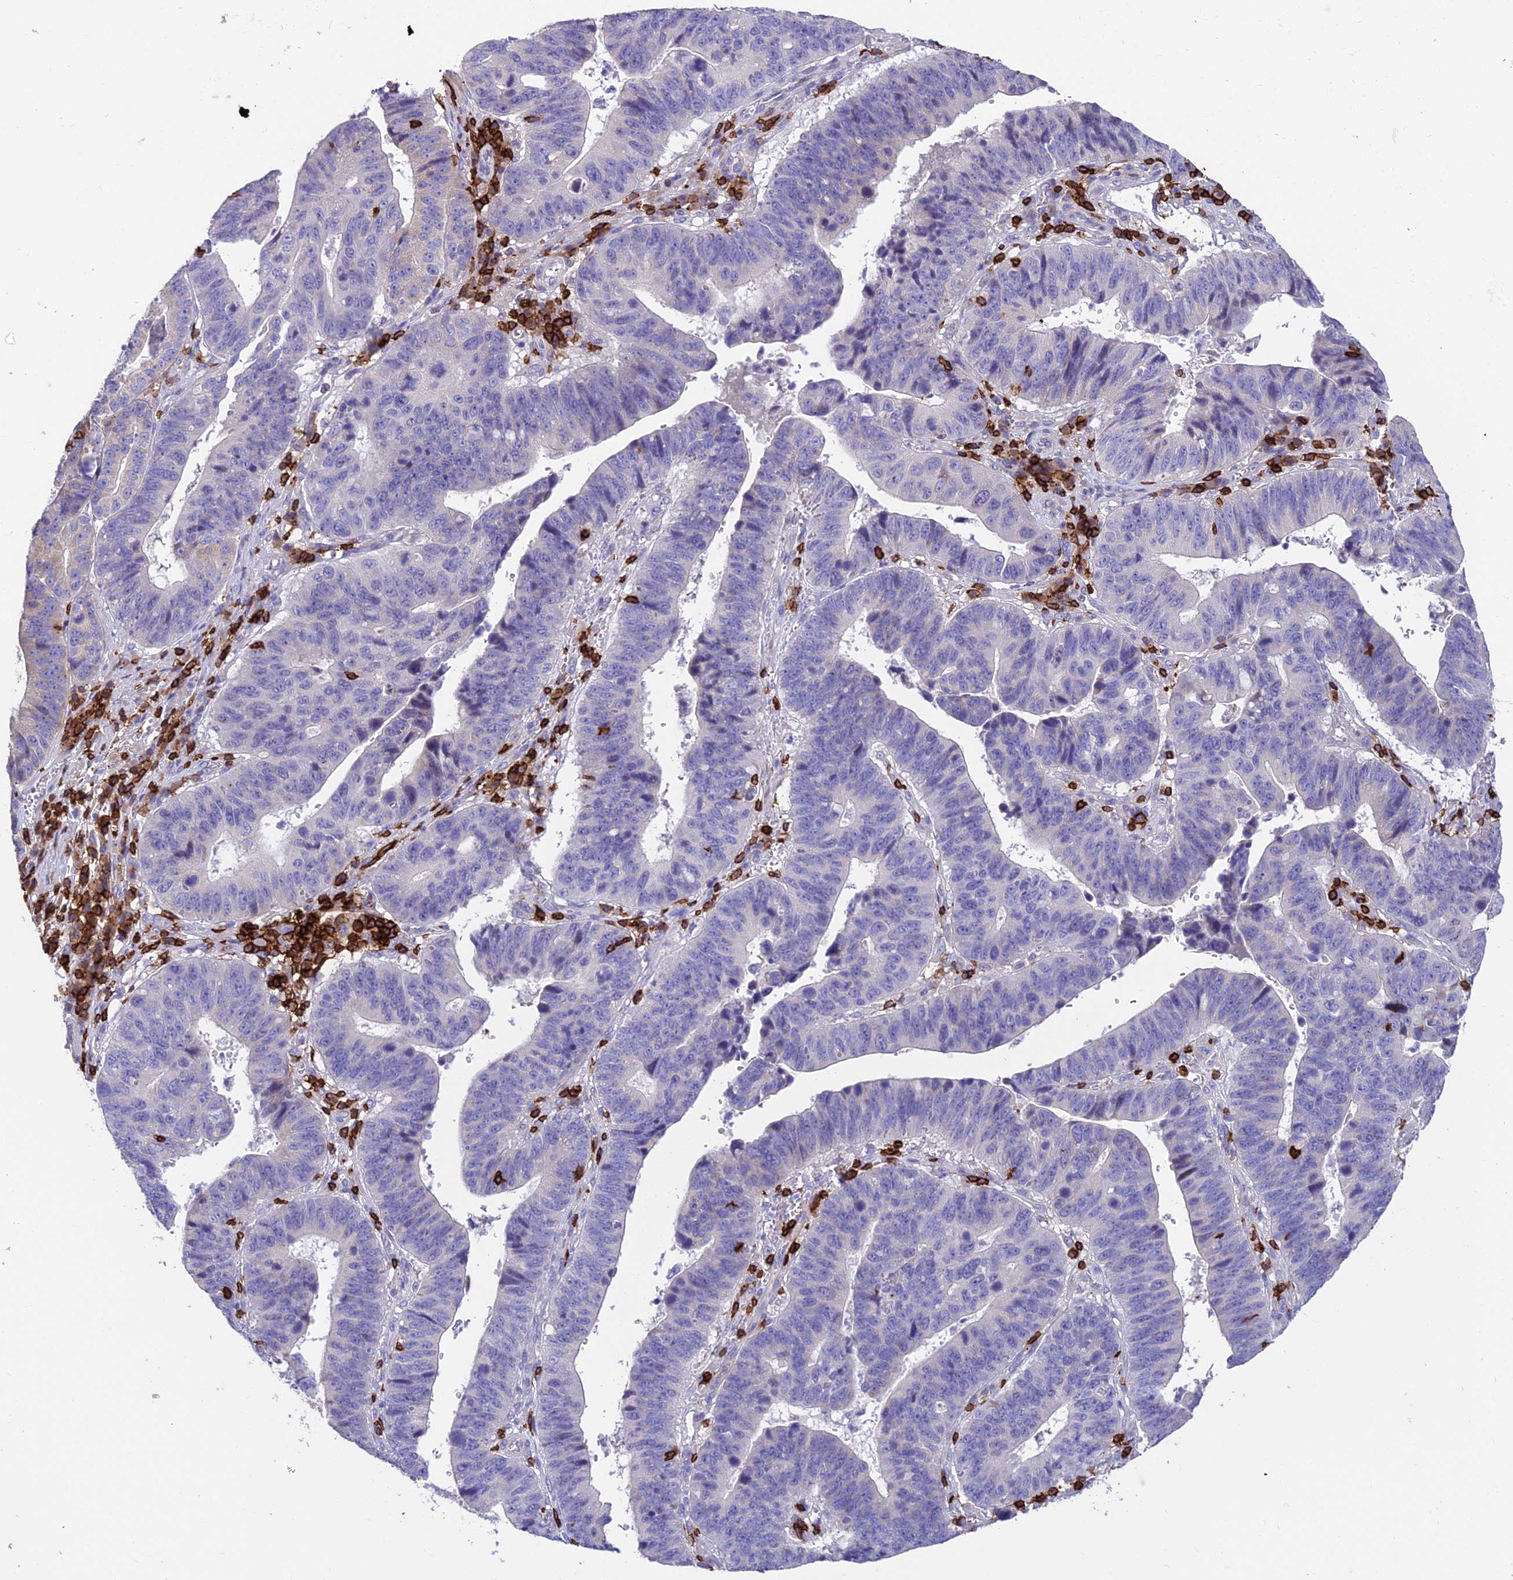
{"staining": {"intensity": "negative", "quantity": "none", "location": "none"}, "tissue": "stomach cancer", "cell_type": "Tumor cells", "image_type": "cancer", "snomed": [{"axis": "morphology", "description": "Adenocarcinoma, NOS"}, {"axis": "topography", "description": "Stomach"}], "caption": "Stomach cancer was stained to show a protein in brown. There is no significant positivity in tumor cells.", "gene": "PTPRCAP", "patient": {"sex": "male", "age": 59}}